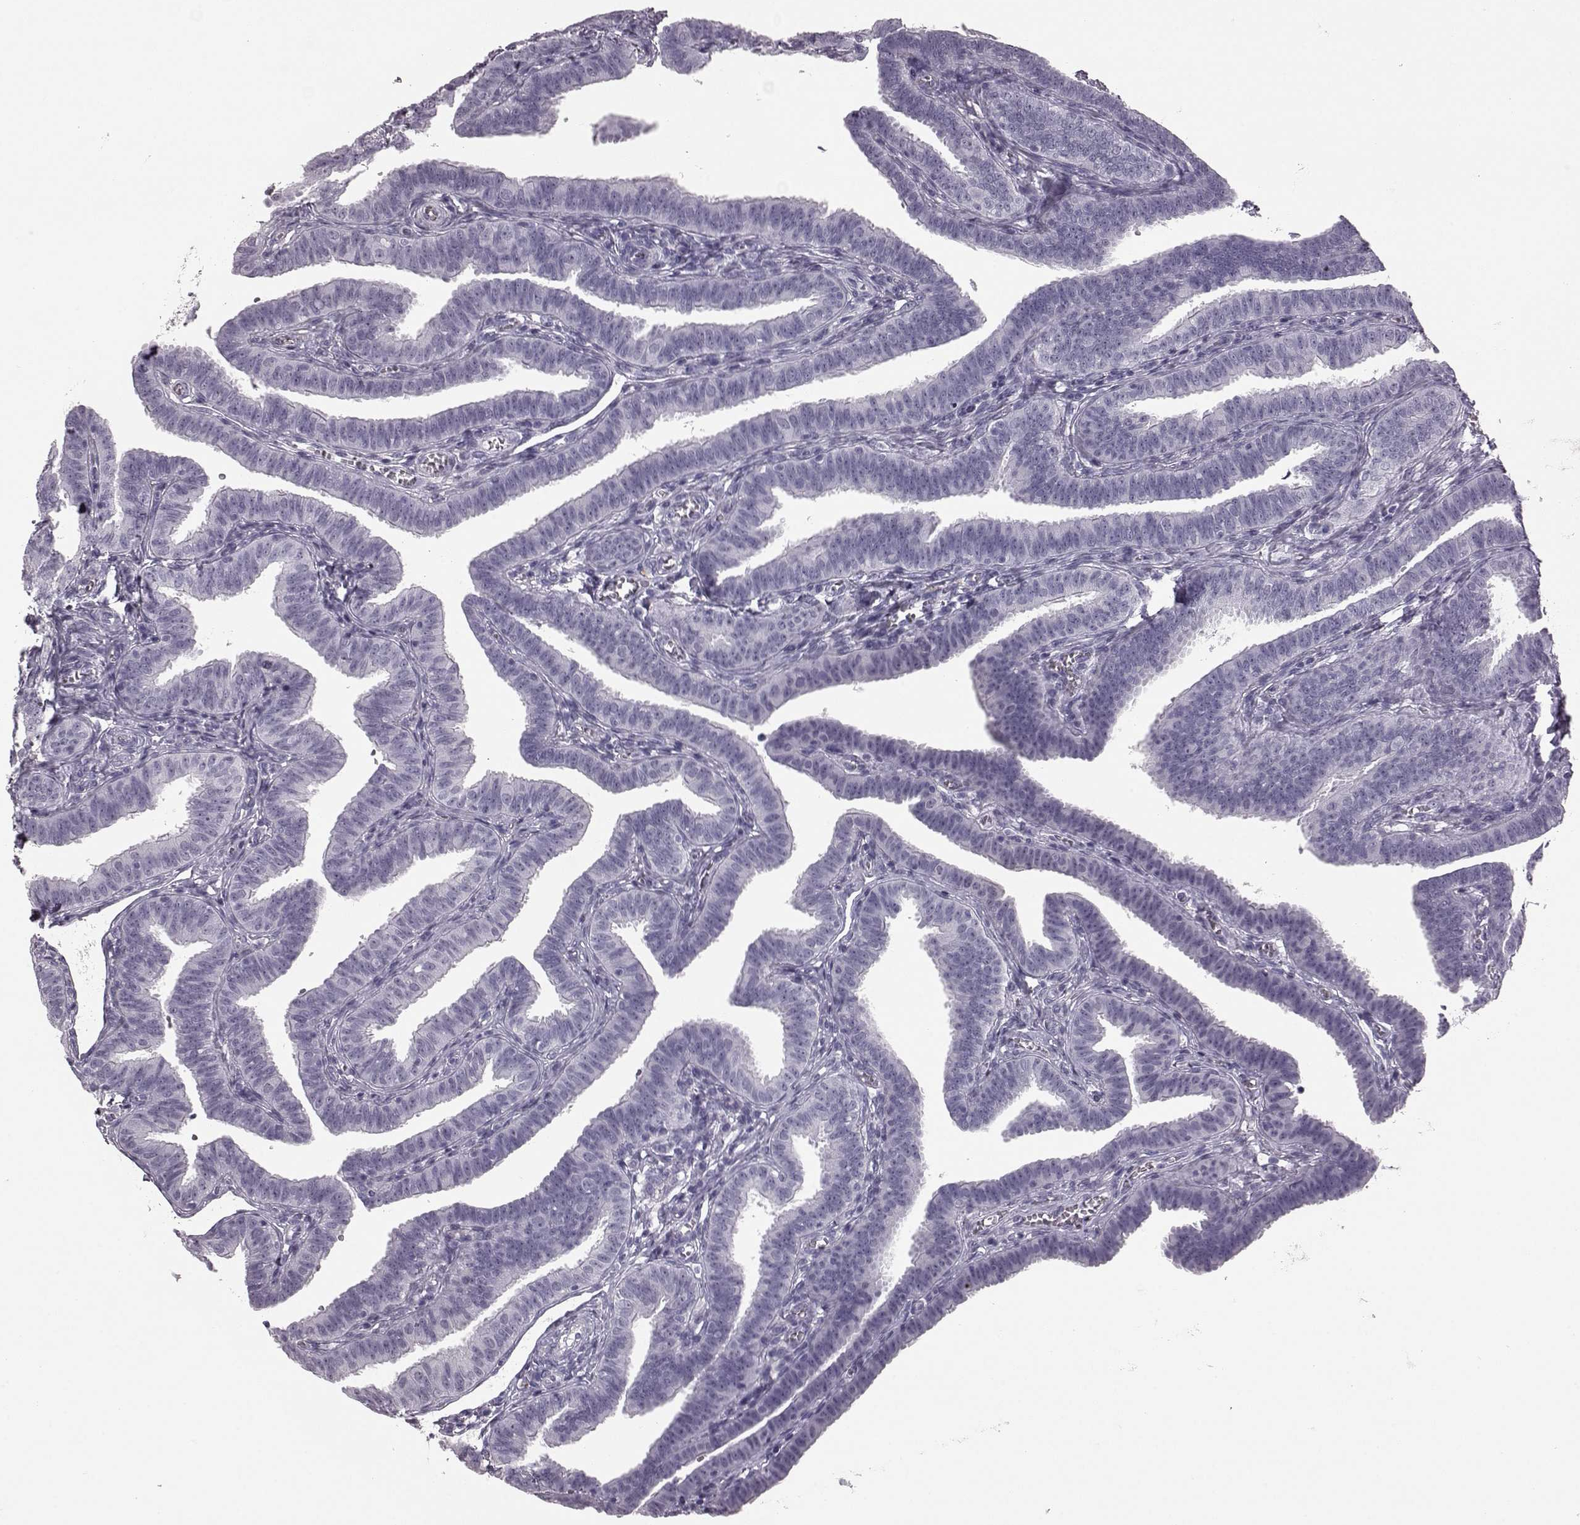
{"staining": {"intensity": "negative", "quantity": "none", "location": "none"}, "tissue": "fallopian tube", "cell_type": "Glandular cells", "image_type": "normal", "snomed": [{"axis": "morphology", "description": "Normal tissue, NOS"}, {"axis": "topography", "description": "Fallopian tube"}], "caption": "IHC of unremarkable human fallopian tube reveals no expression in glandular cells. Nuclei are stained in blue.", "gene": "AIPL1", "patient": {"sex": "female", "age": 25}}